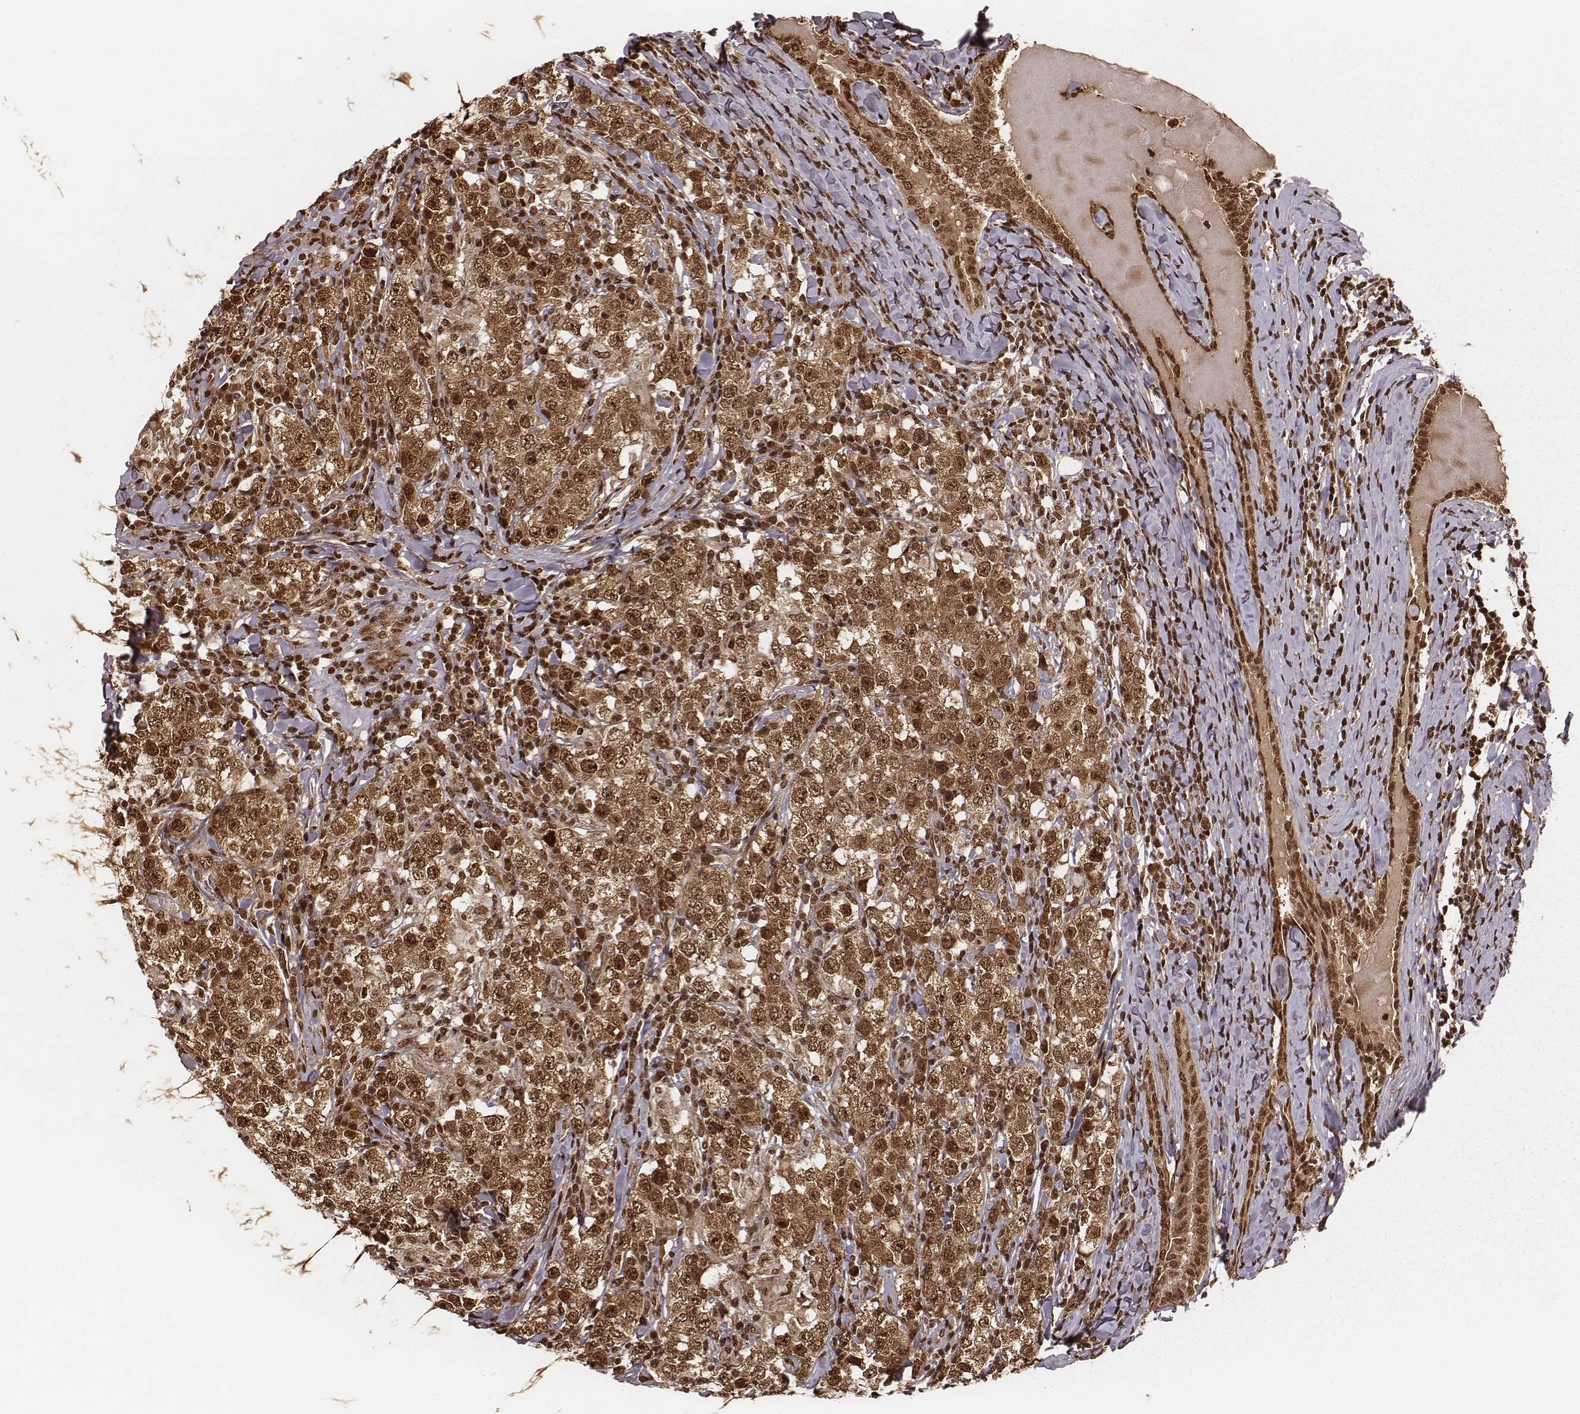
{"staining": {"intensity": "strong", "quantity": ">75%", "location": "cytoplasmic/membranous,nuclear"}, "tissue": "testis cancer", "cell_type": "Tumor cells", "image_type": "cancer", "snomed": [{"axis": "morphology", "description": "Seminoma, NOS"}, {"axis": "morphology", "description": "Carcinoma, Embryonal, NOS"}, {"axis": "topography", "description": "Testis"}], "caption": "Protein positivity by immunohistochemistry demonstrates strong cytoplasmic/membranous and nuclear positivity in approximately >75% of tumor cells in testis cancer.", "gene": "NFX1", "patient": {"sex": "male", "age": 41}}